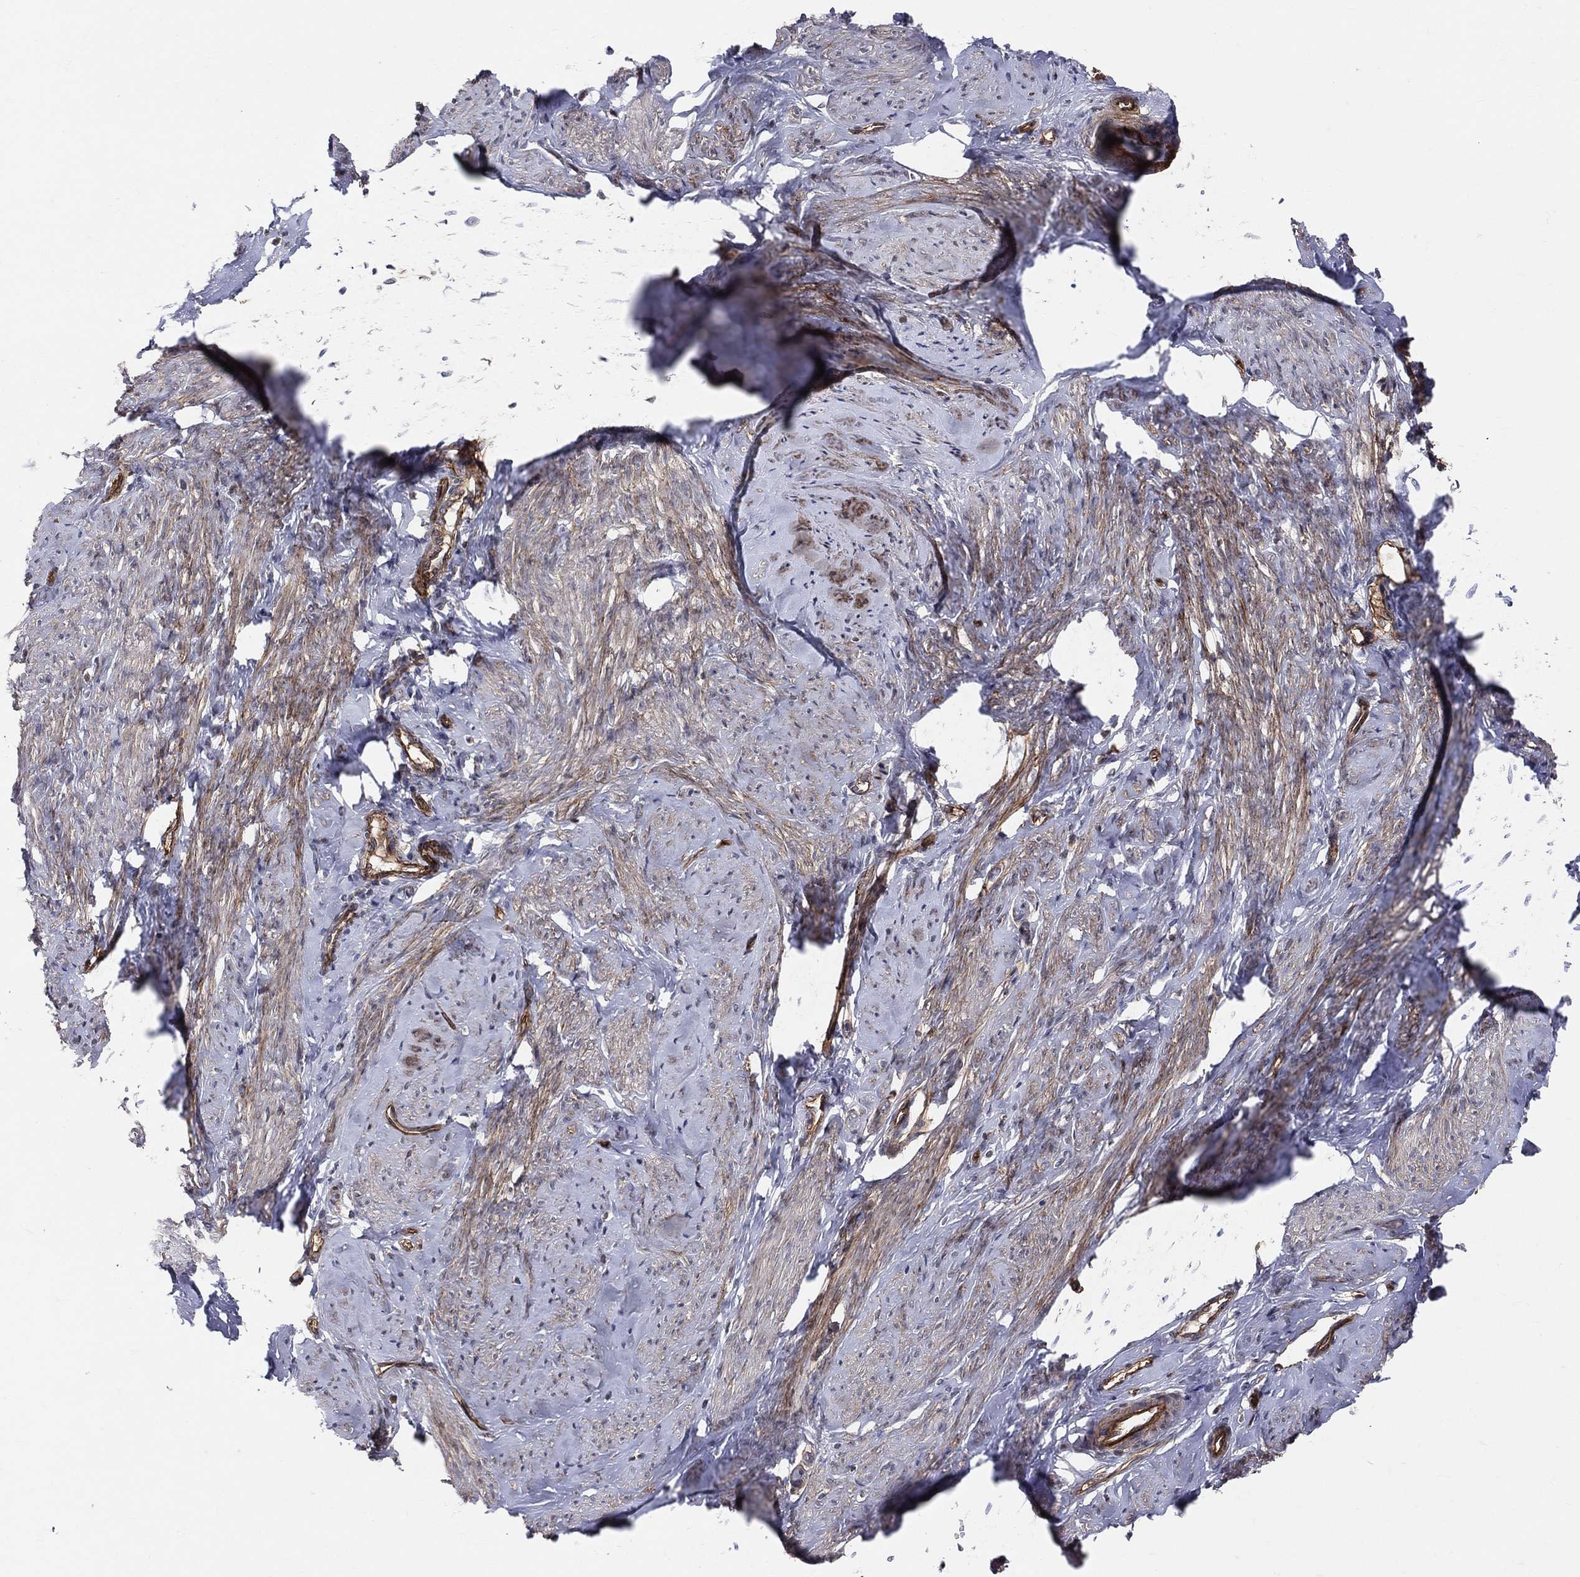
{"staining": {"intensity": "weak", "quantity": "<25%", "location": "cytoplasmic/membranous"}, "tissue": "smooth muscle", "cell_type": "Smooth muscle cells", "image_type": "normal", "snomed": [{"axis": "morphology", "description": "Normal tissue, NOS"}, {"axis": "topography", "description": "Smooth muscle"}], "caption": "A photomicrograph of human smooth muscle is negative for staining in smooth muscle cells. The staining is performed using DAB (3,3'-diaminobenzidine) brown chromogen with nuclei counter-stained in using hematoxylin.", "gene": "ENTPD1", "patient": {"sex": "female", "age": 48}}